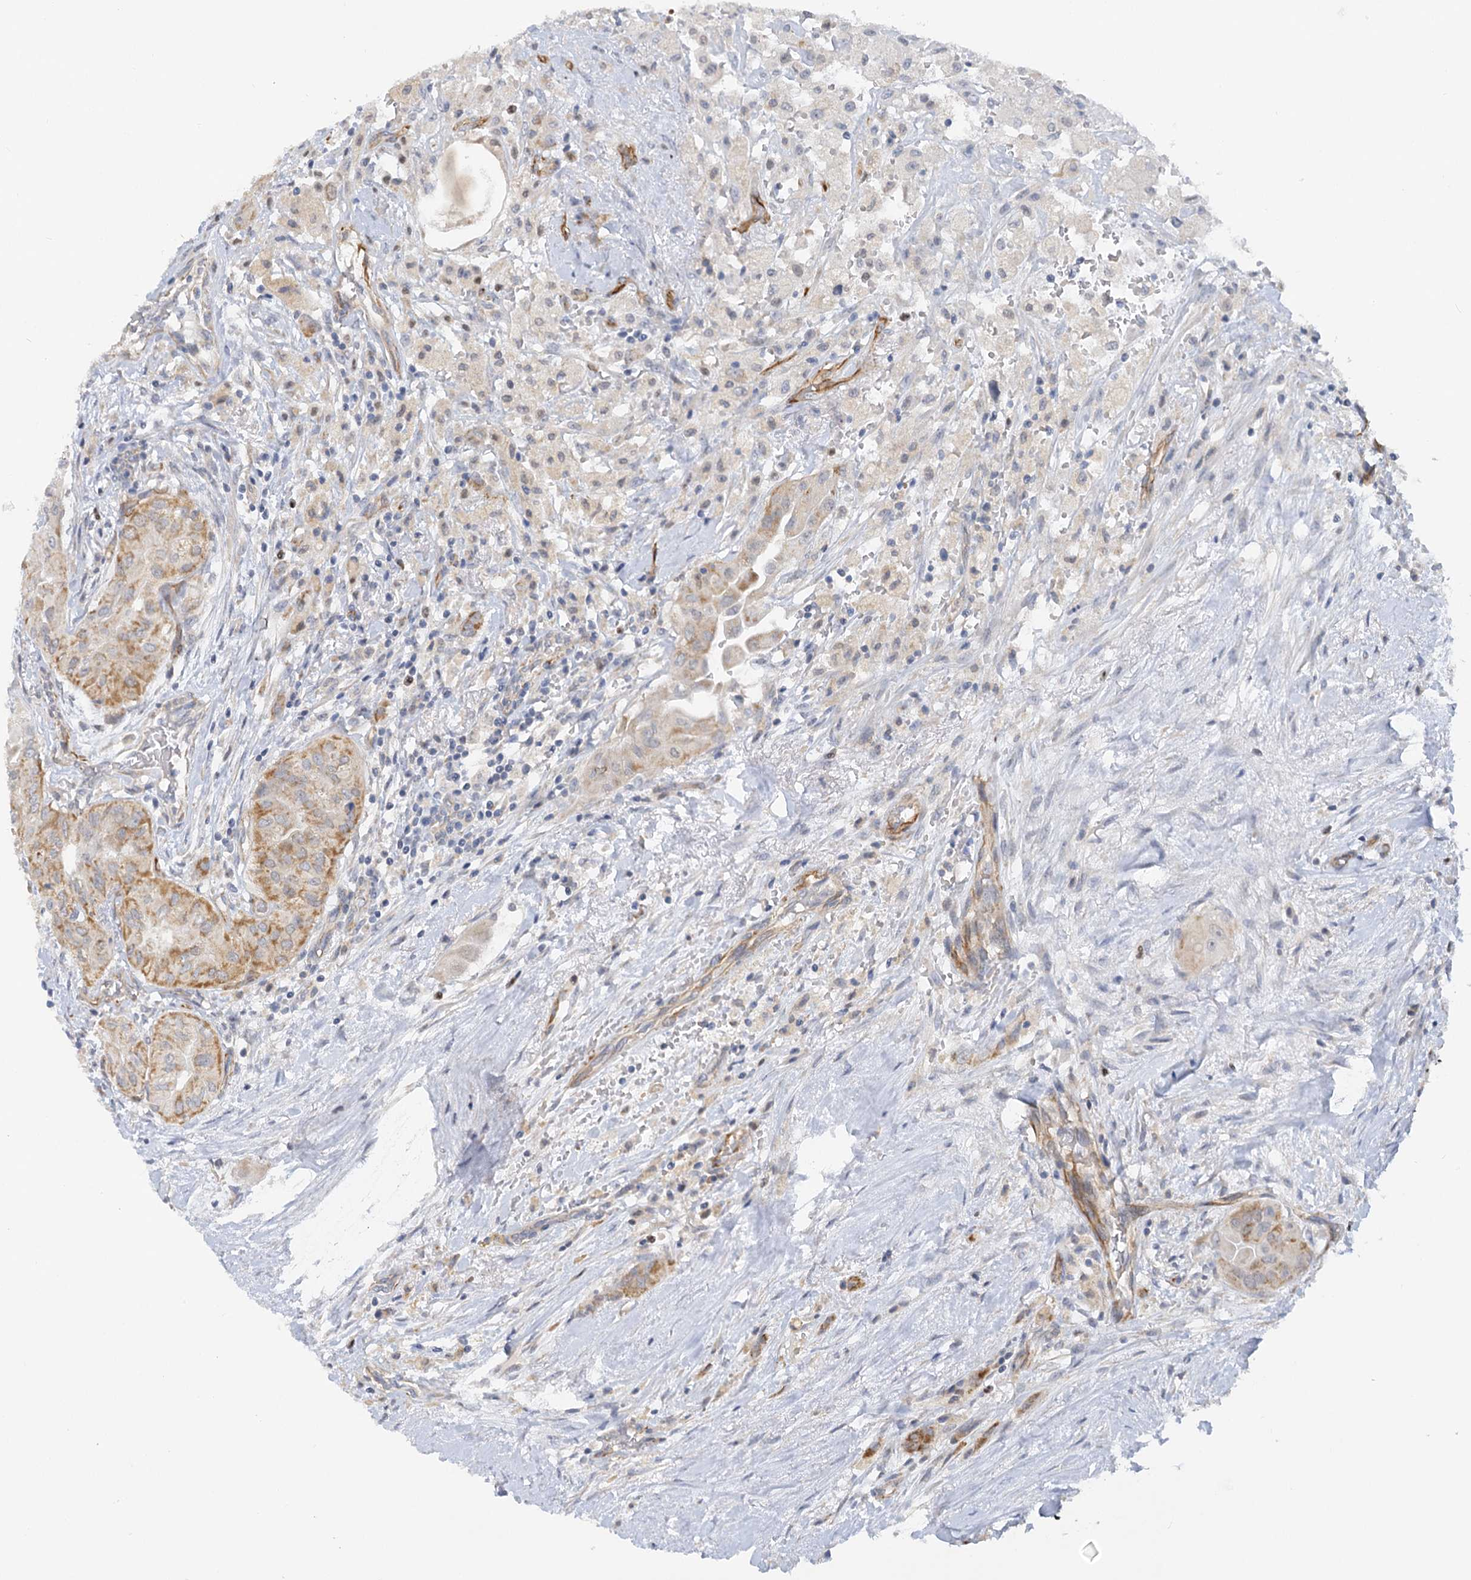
{"staining": {"intensity": "moderate", "quantity": ">75%", "location": "cytoplasmic/membranous"}, "tissue": "thyroid cancer", "cell_type": "Tumor cells", "image_type": "cancer", "snomed": [{"axis": "morphology", "description": "Papillary adenocarcinoma, NOS"}, {"axis": "topography", "description": "Thyroid gland"}], "caption": "The immunohistochemical stain shows moderate cytoplasmic/membranous positivity in tumor cells of papillary adenocarcinoma (thyroid) tissue.", "gene": "NELL2", "patient": {"sex": "female", "age": 59}}